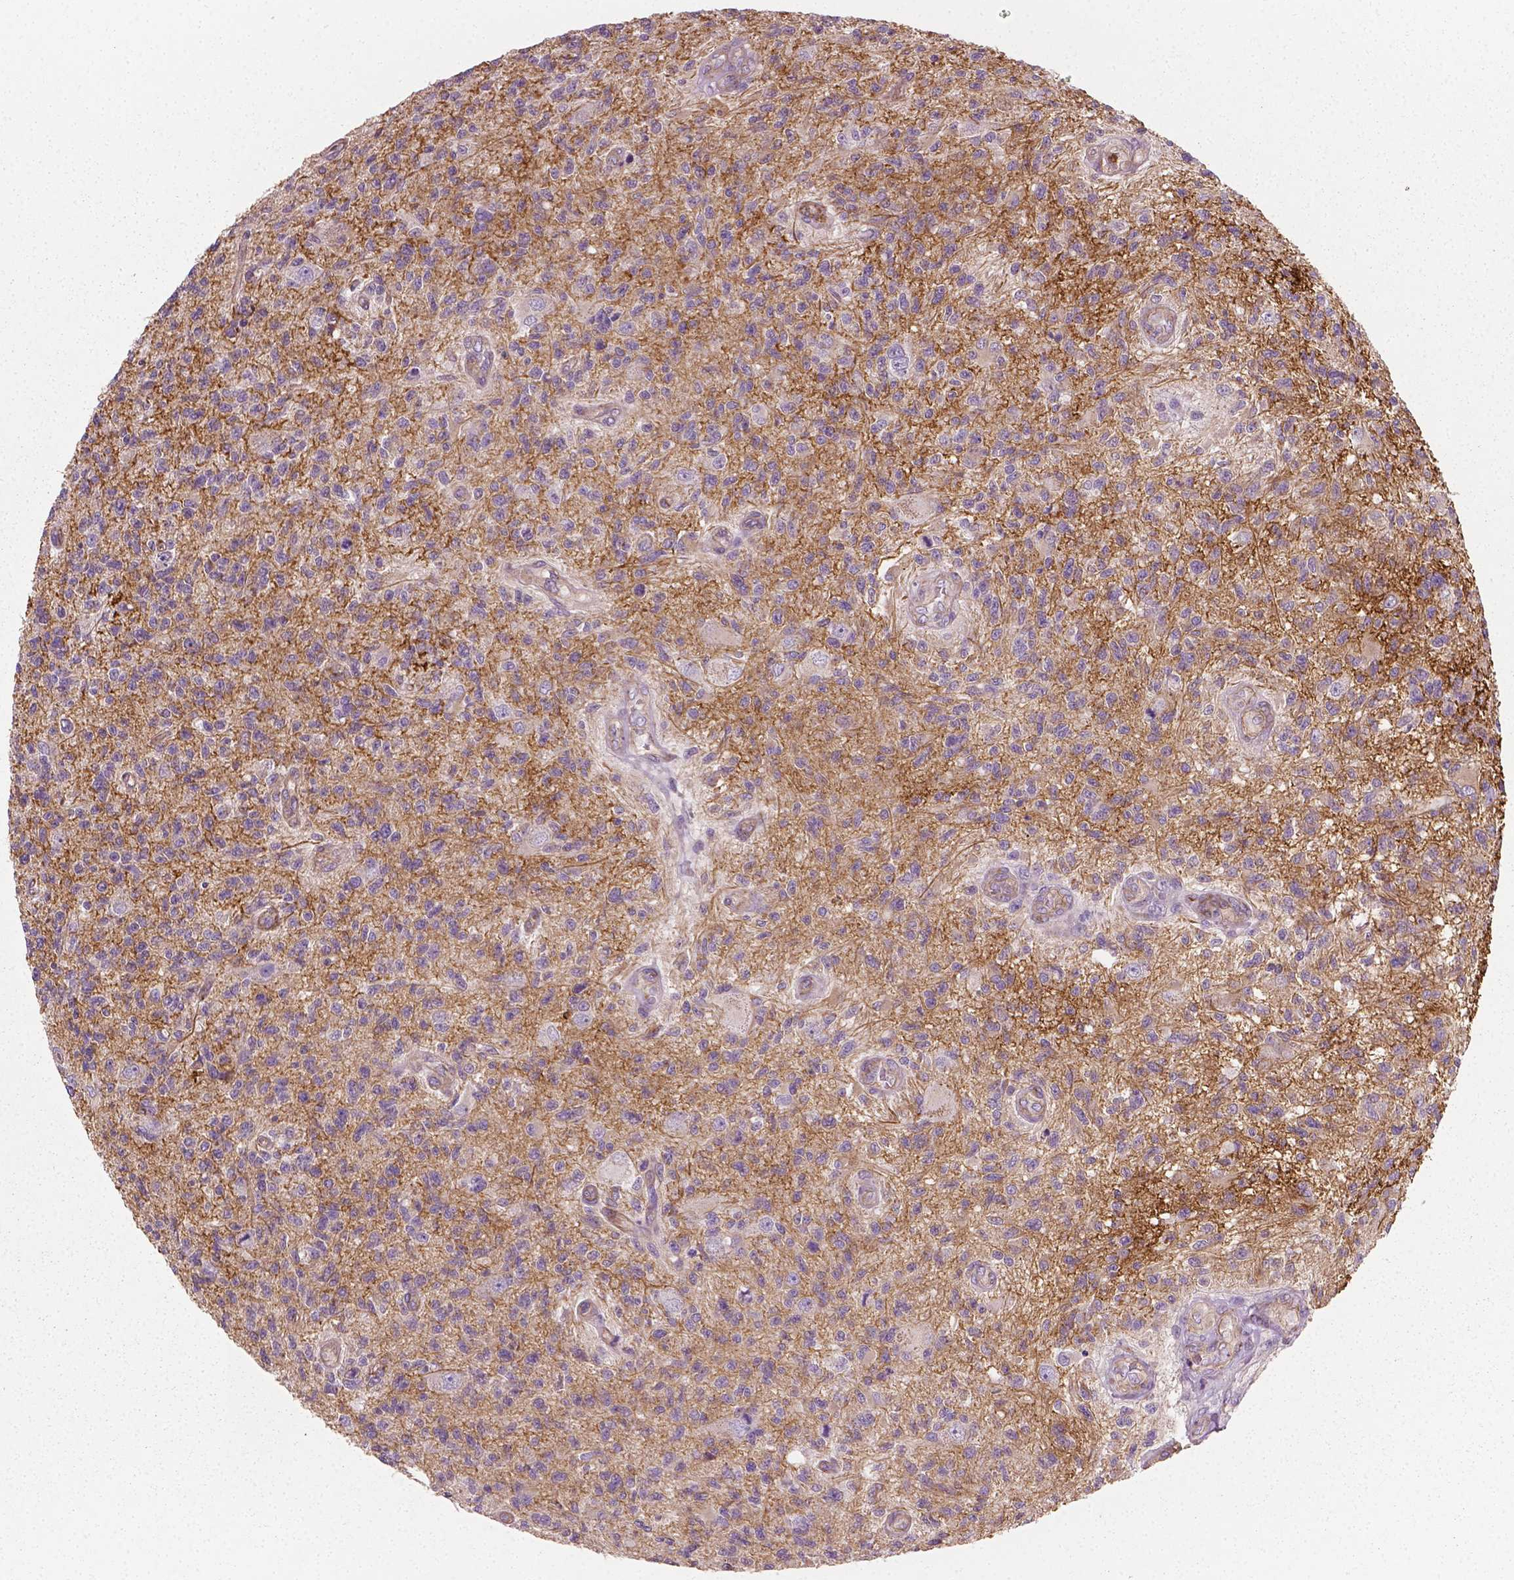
{"staining": {"intensity": "negative", "quantity": "none", "location": "none"}, "tissue": "glioma", "cell_type": "Tumor cells", "image_type": "cancer", "snomed": [{"axis": "morphology", "description": "Glioma, malignant, High grade"}, {"axis": "topography", "description": "Brain"}], "caption": "A histopathology image of human malignant glioma (high-grade) is negative for staining in tumor cells.", "gene": "PTX3", "patient": {"sex": "male", "age": 56}}